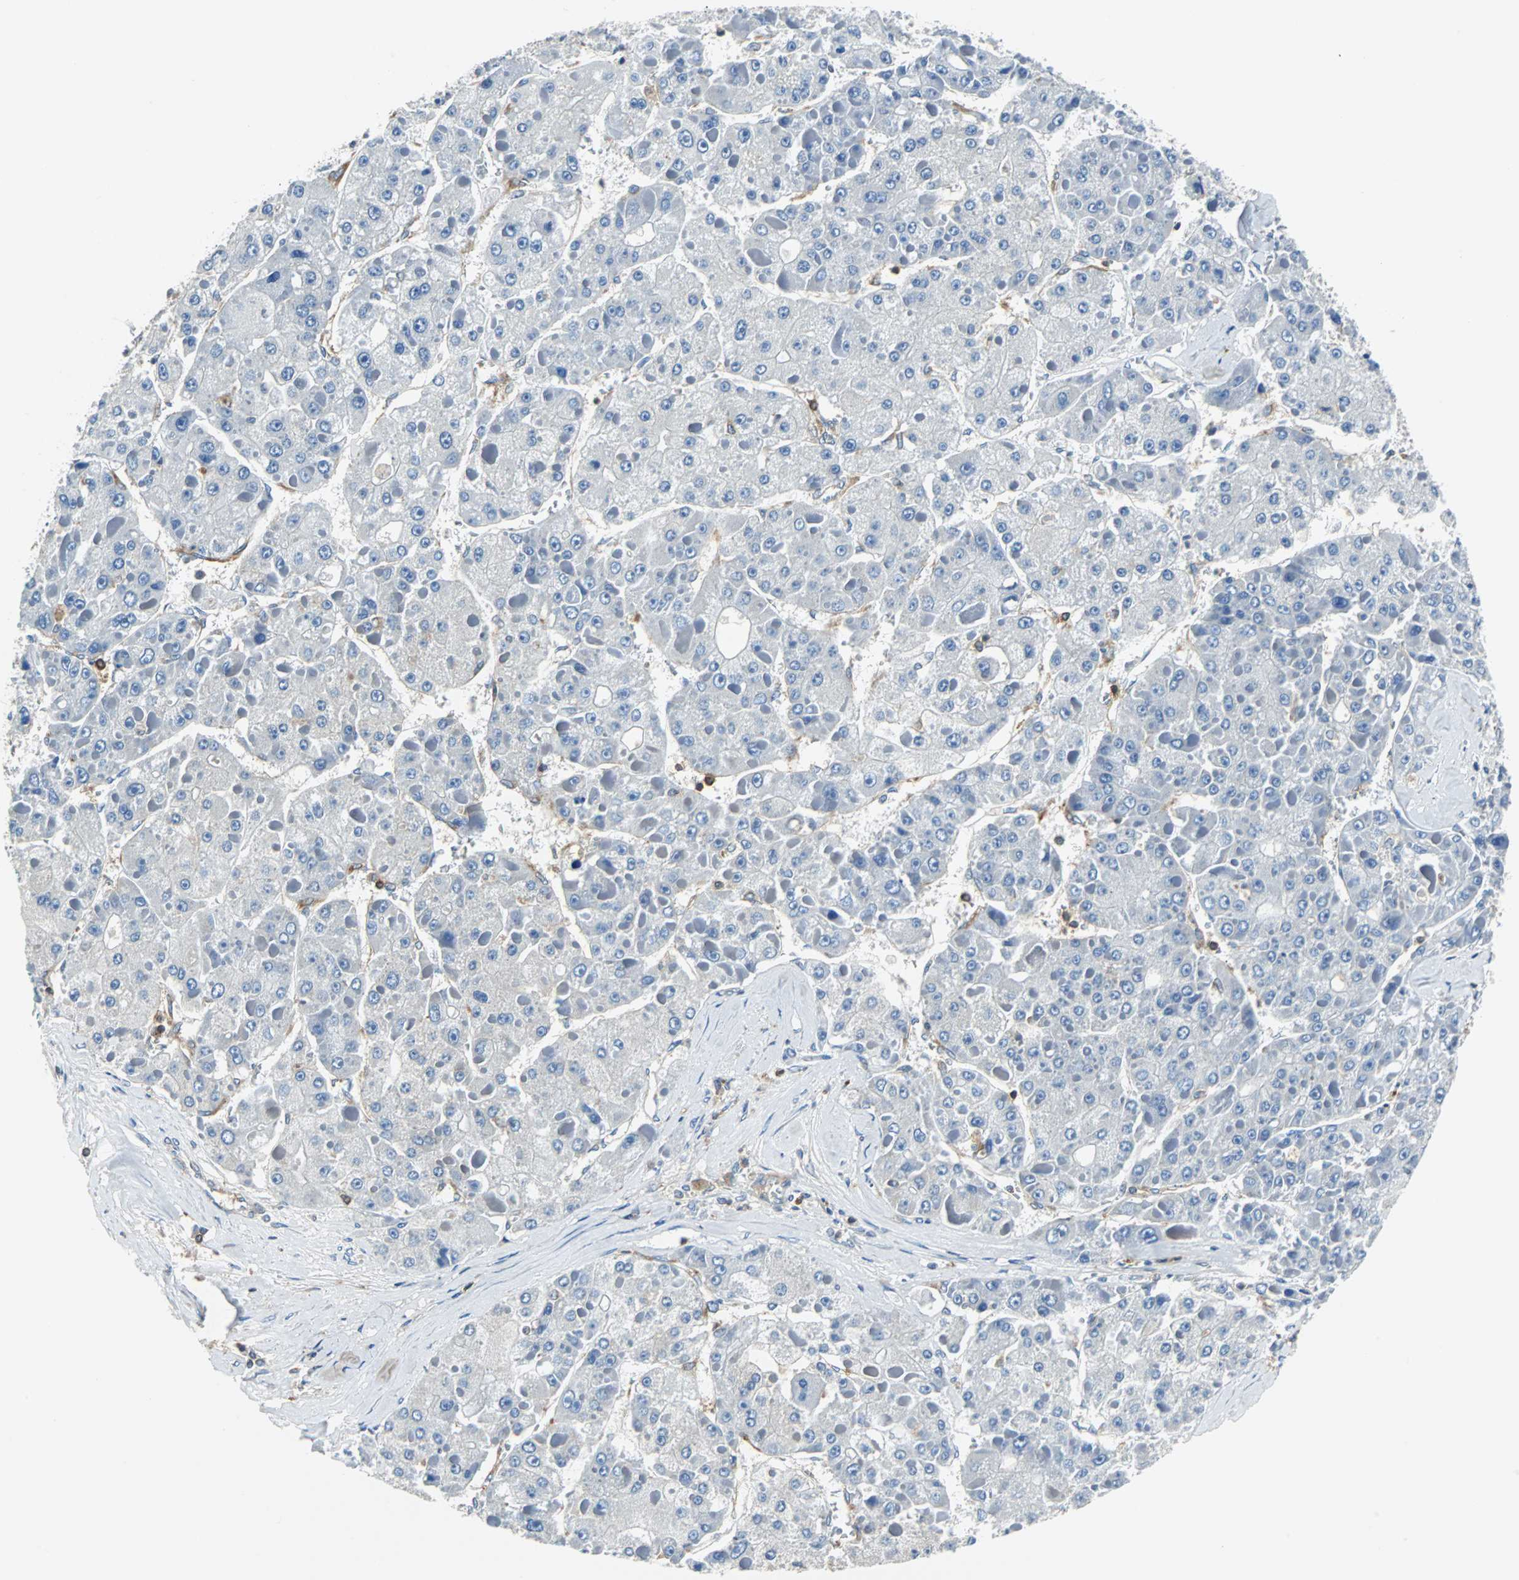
{"staining": {"intensity": "negative", "quantity": "none", "location": "none"}, "tissue": "liver cancer", "cell_type": "Tumor cells", "image_type": "cancer", "snomed": [{"axis": "morphology", "description": "Carcinoma, Hepatocellular, NOS"}, {"axis": "topography", "description": "Liver"}], "caption": "Immunohistochemical staining of liver cancer (hepatocellular carcinoma) shows no significant expression in tumor cells.", "gene": "TSC22D4", "patient": {"sex": "female", "age": 73}}